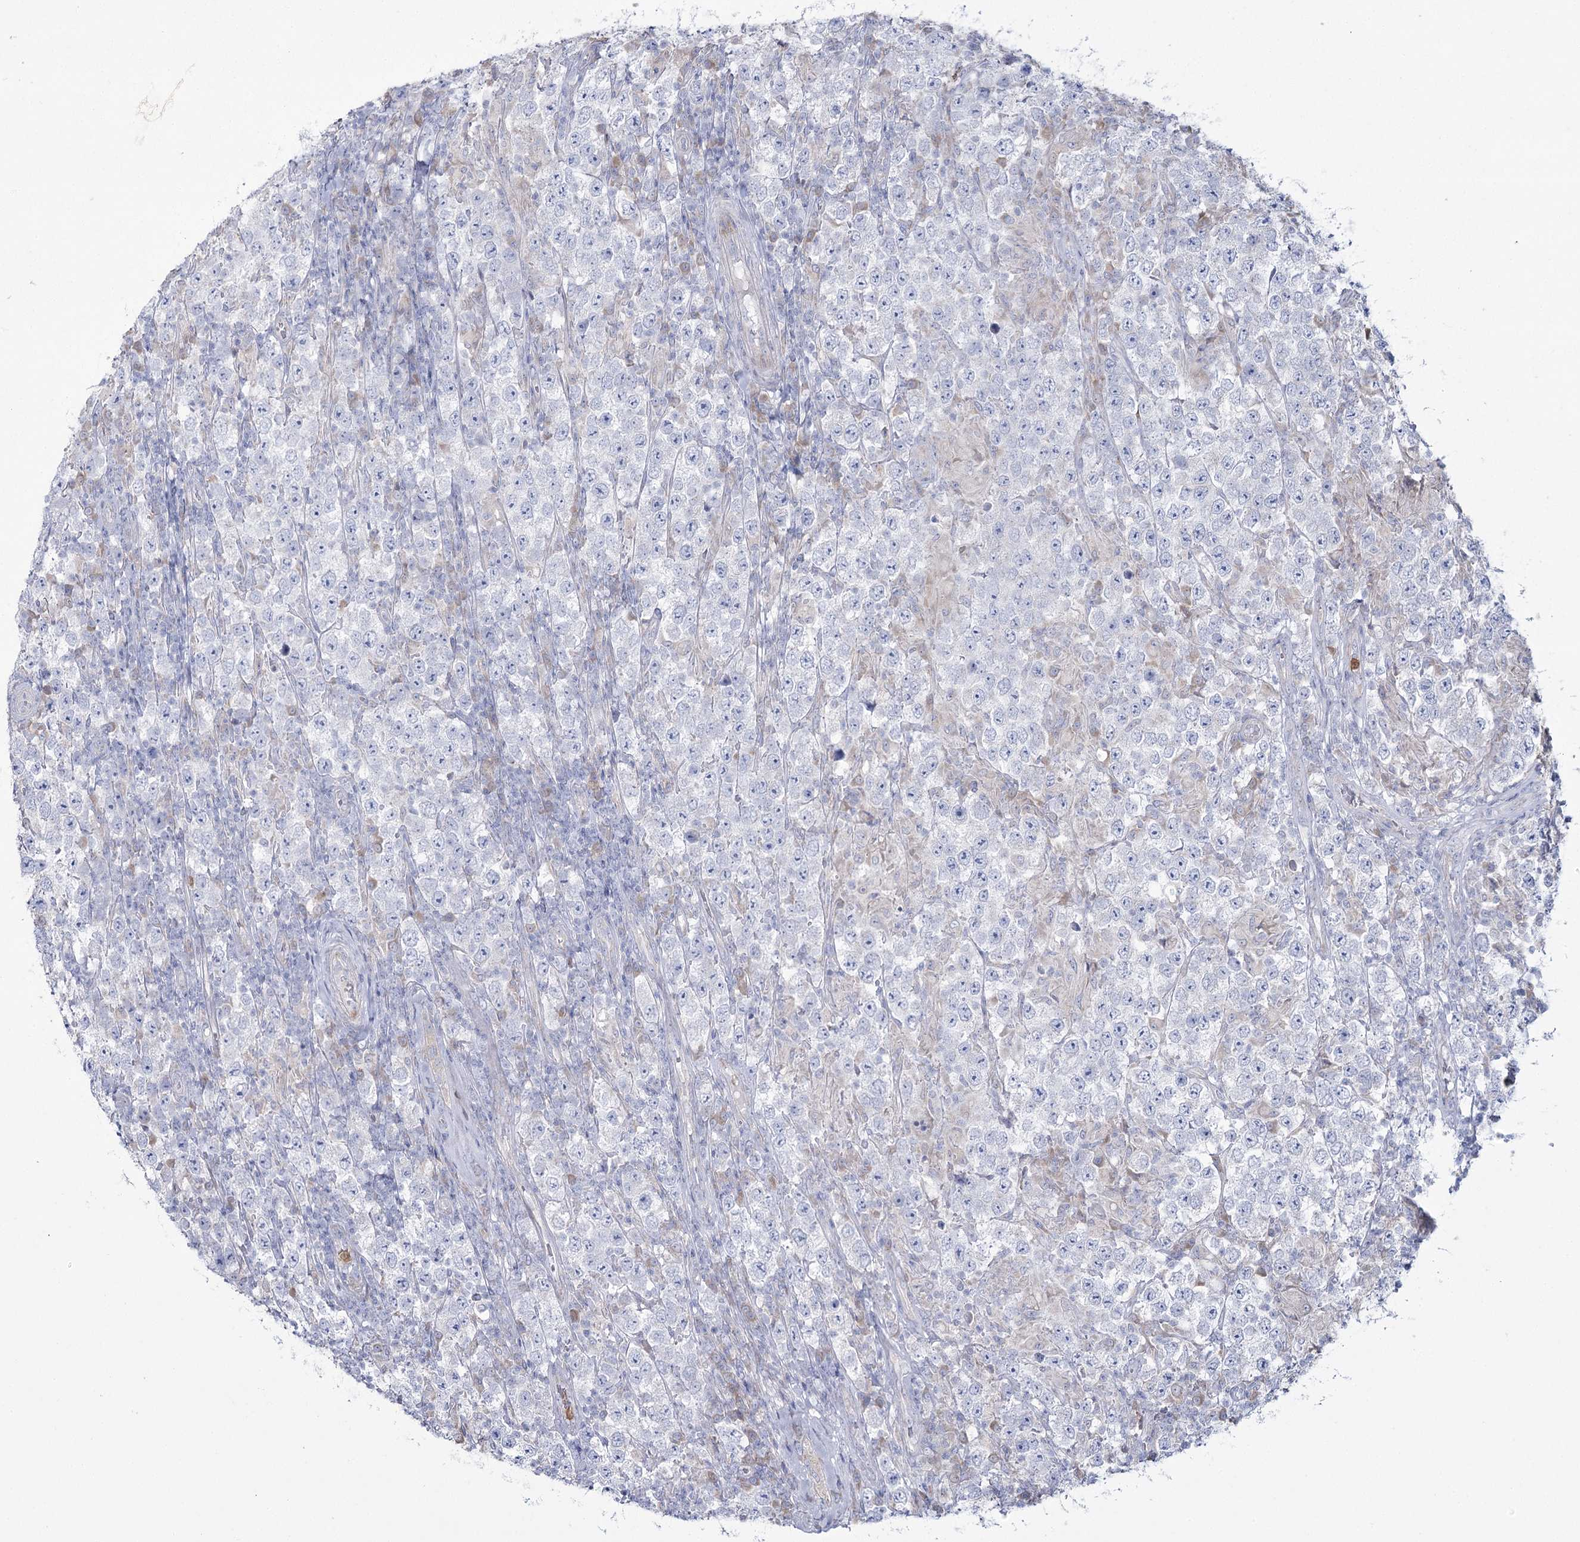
{"staining": {"intensity": "negative", "quantity": "none", "location": "none"}, "tissue": "testis cancer", "cell_type": "Tumor cells", "image_type": "cancer", "snomed": [{"axis": "morphology", "description": "Normal tissue, NOS"}, {"axis": "morphology", "description": "Urothelial carcinoma, High grade"}, {"axis": "morphology", "description": "Seminoma, NOS"}, {"axis": "morphology", "description": "Carcinoma, Embryonal, NOS"}, {"axis": "topography", "description": "Urinary bladder"}, {"axis": "topography", "description": "Testis"}], "caption": "DAB immunohistochemical staining of seminoma (testis) demonstrates no significant staining in tumor cells.", "gene": "NIPAL4", "patient": {"sex": "male", "age": 41}}